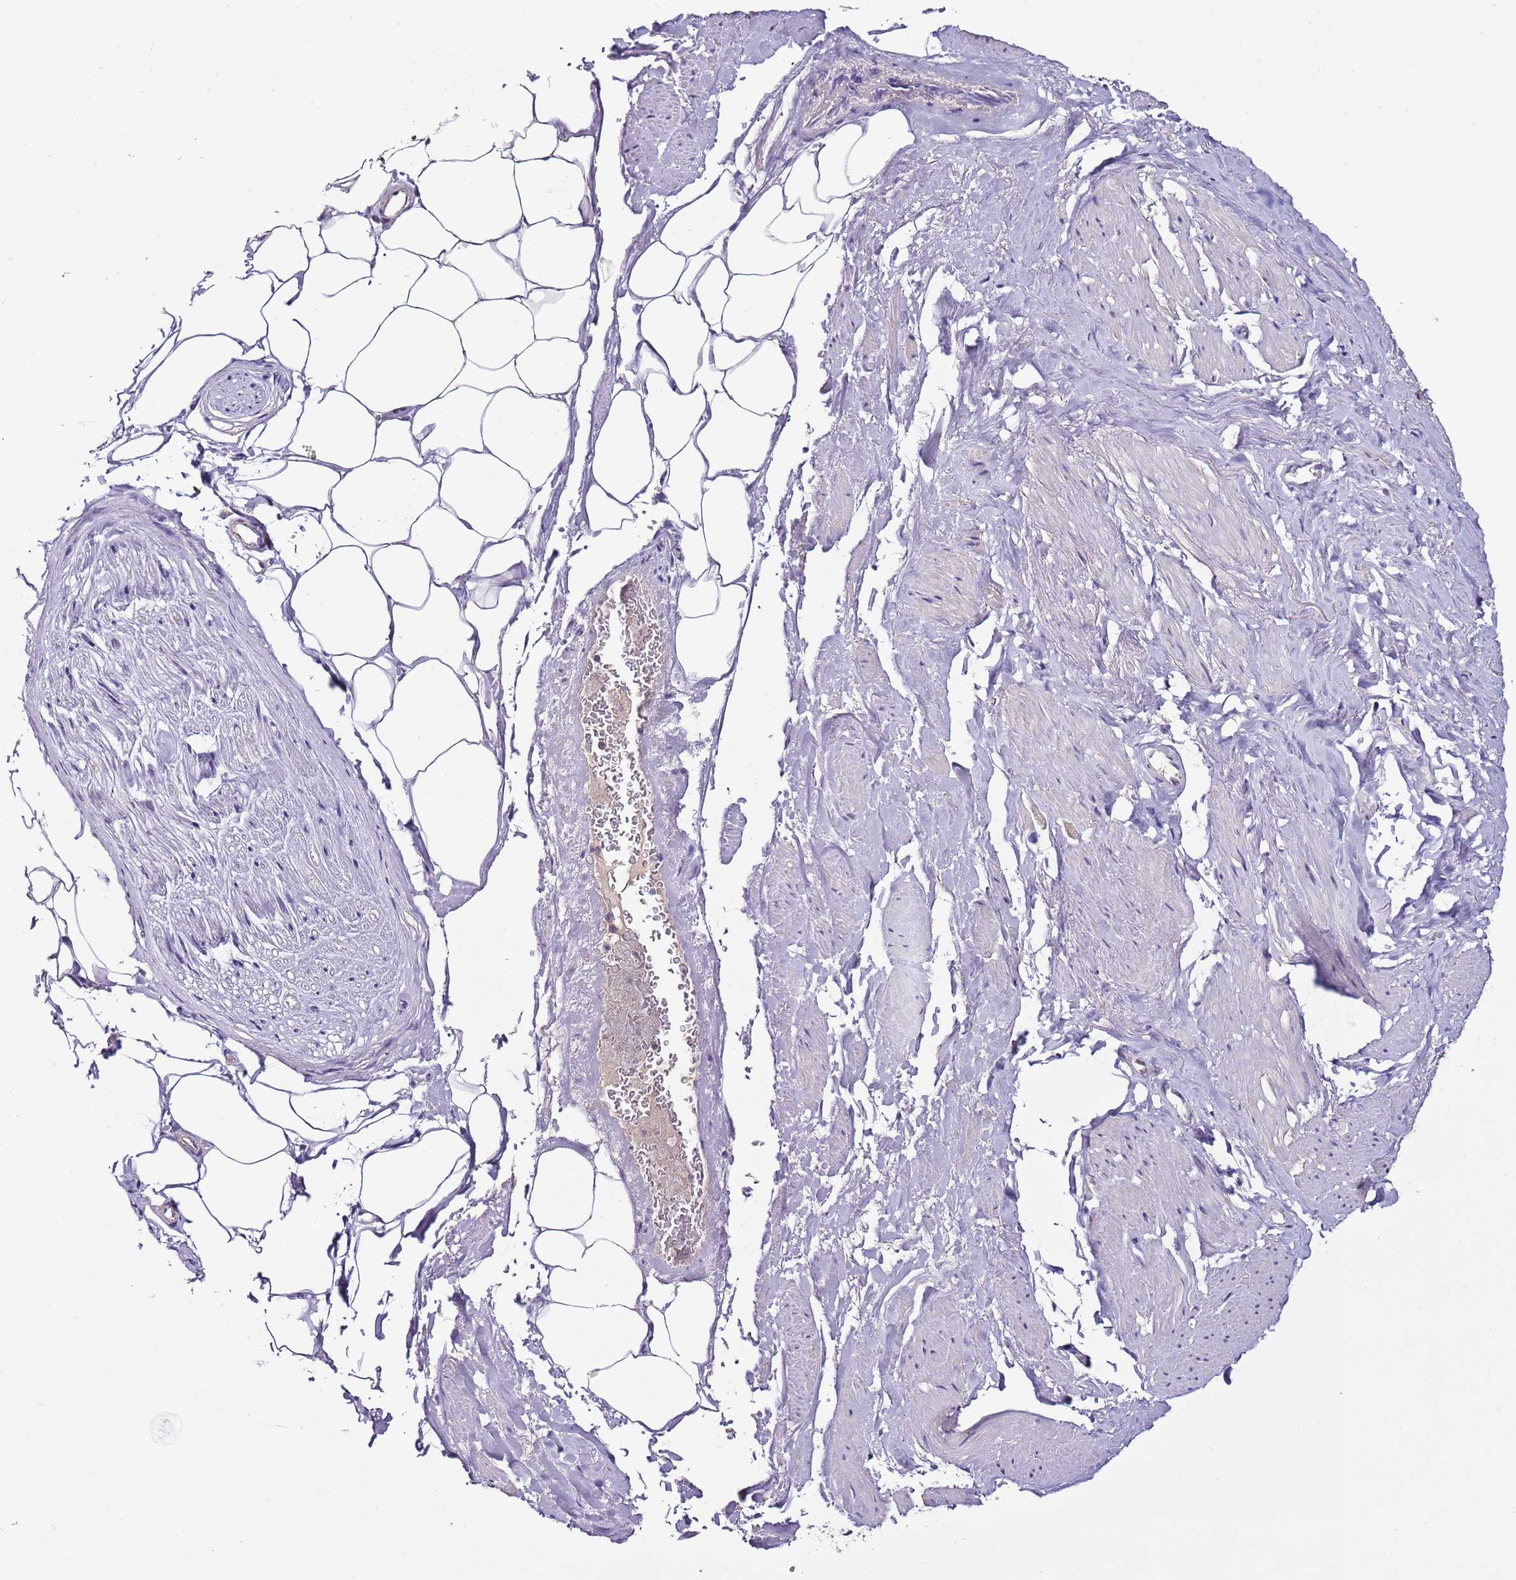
{"staining": {"intensity": "negative", "quantity": "none", "location": "none"}, "tissue": "adipose tissue", "cell_type": "Adipocytes", "image_type": "normal", "snomed": [{"axis": "morphology", "description": "Normal tissue, NOS"}, {"axis": "morphology", "description": "Adenocarcinoma, Low grade"}, {"axis": "topography", "description": "Prostate"}, {"axis": "topography", "description": "Peripheral nerve tissue"}], "caption": "This is a micrograph of immunohistochemistry (IHC) staining of normal adipose tissue, which shows no staining in adipocytes. (DAB IHC, high magnification).", "gene": "FAM20A", "patient": {"sex": "male", "age": 63}}